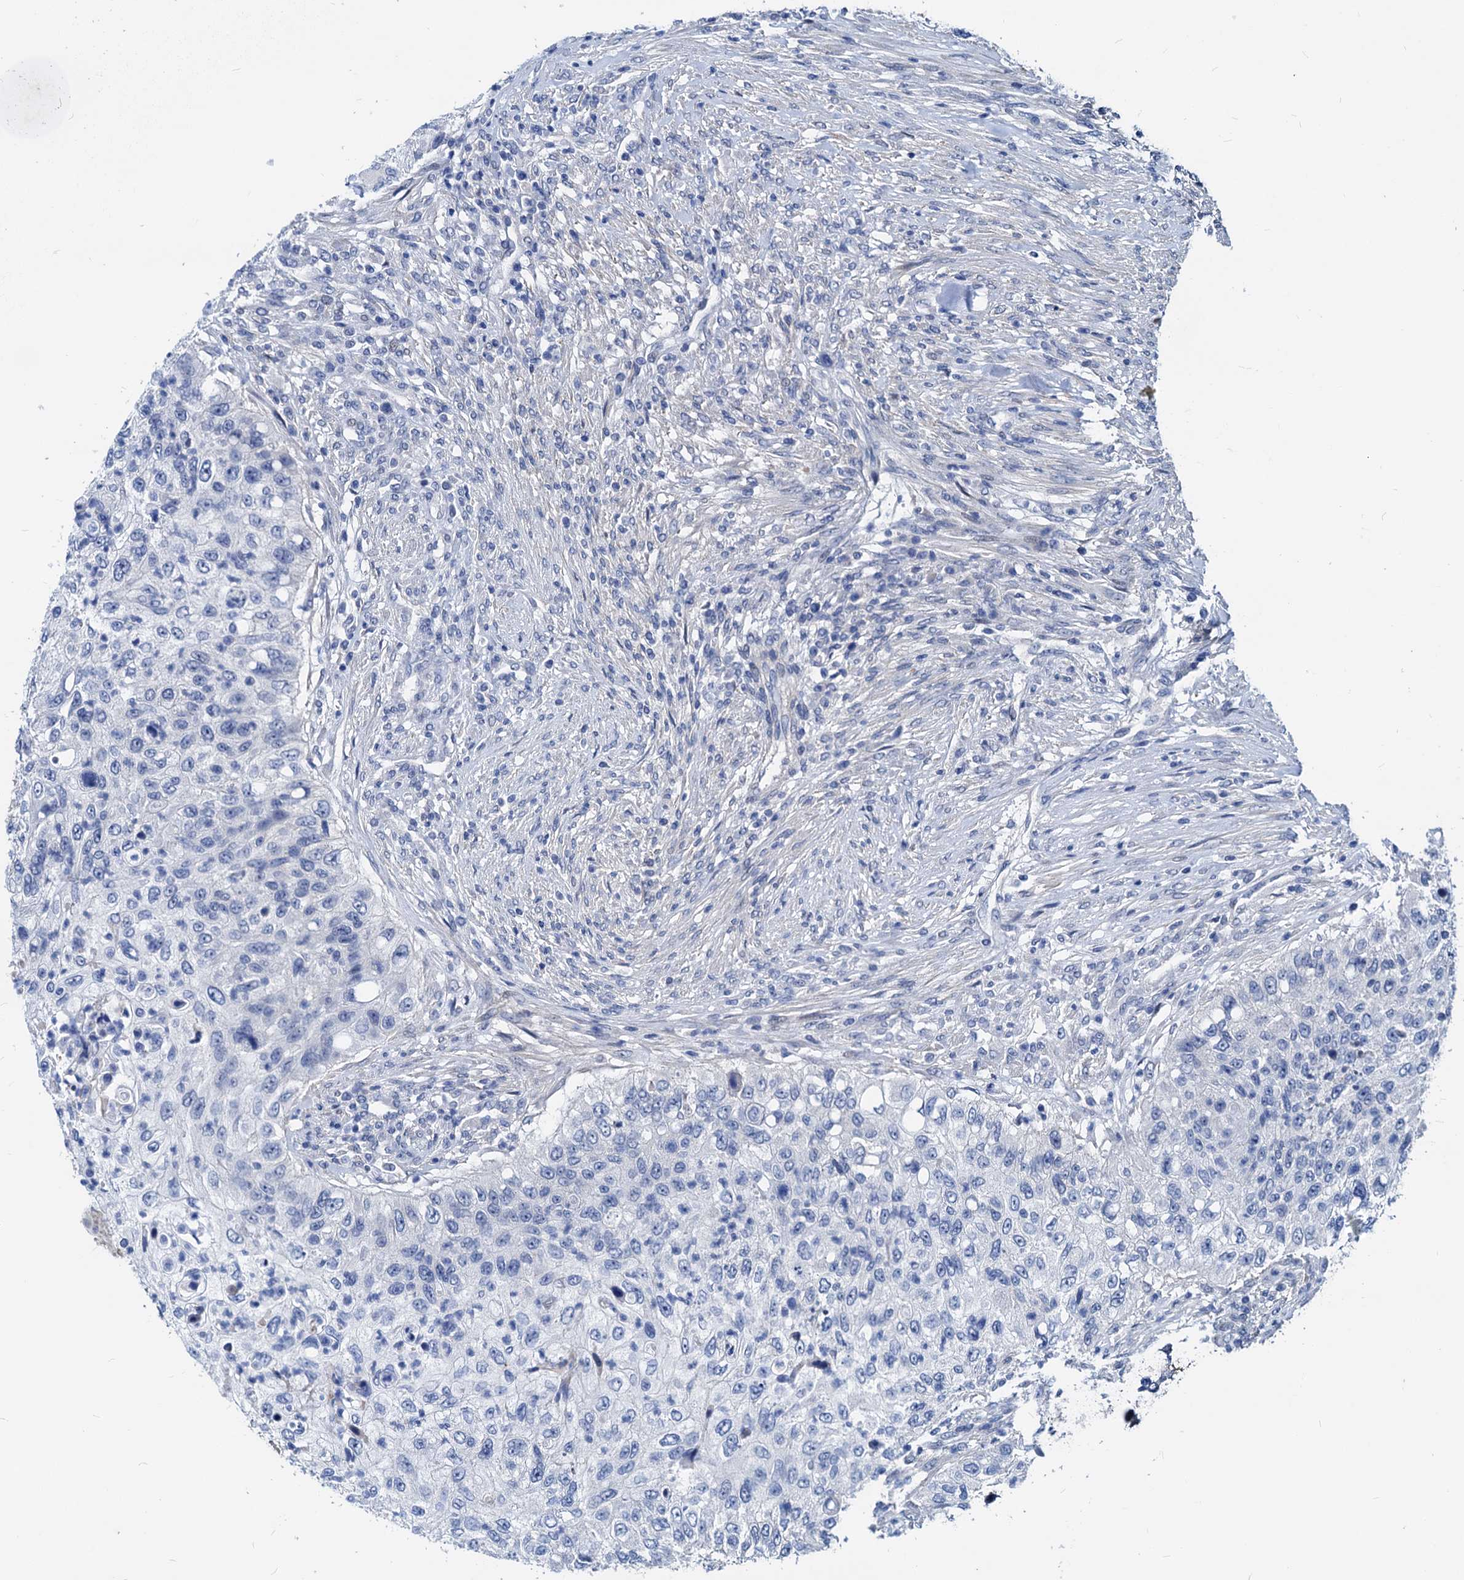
{"staining": {"intensity": "negative", "quantity": "none", "location": "none"}, "tissue": "urothelial cancer", "cell_type": "Tumor cells", "image_type": "cancer", "snomed": [{"axis": "morphology", "description": "Urothelial carcinoma, High grade"}, {"axis": "topography", "description": "Urinary bladder"}], "caption": "This micrograph is of high-grade urothelial carcinoma stained with IHC to label a protein in brown with the nuclei are counter-stained blue. There is no staining in tumor cells. (DAB (3,3'-diaminobenzidine) IHC with hematoxylin counter stain).", "gene": "HSF2", "patient": {"sex": "female", "age": 60}}